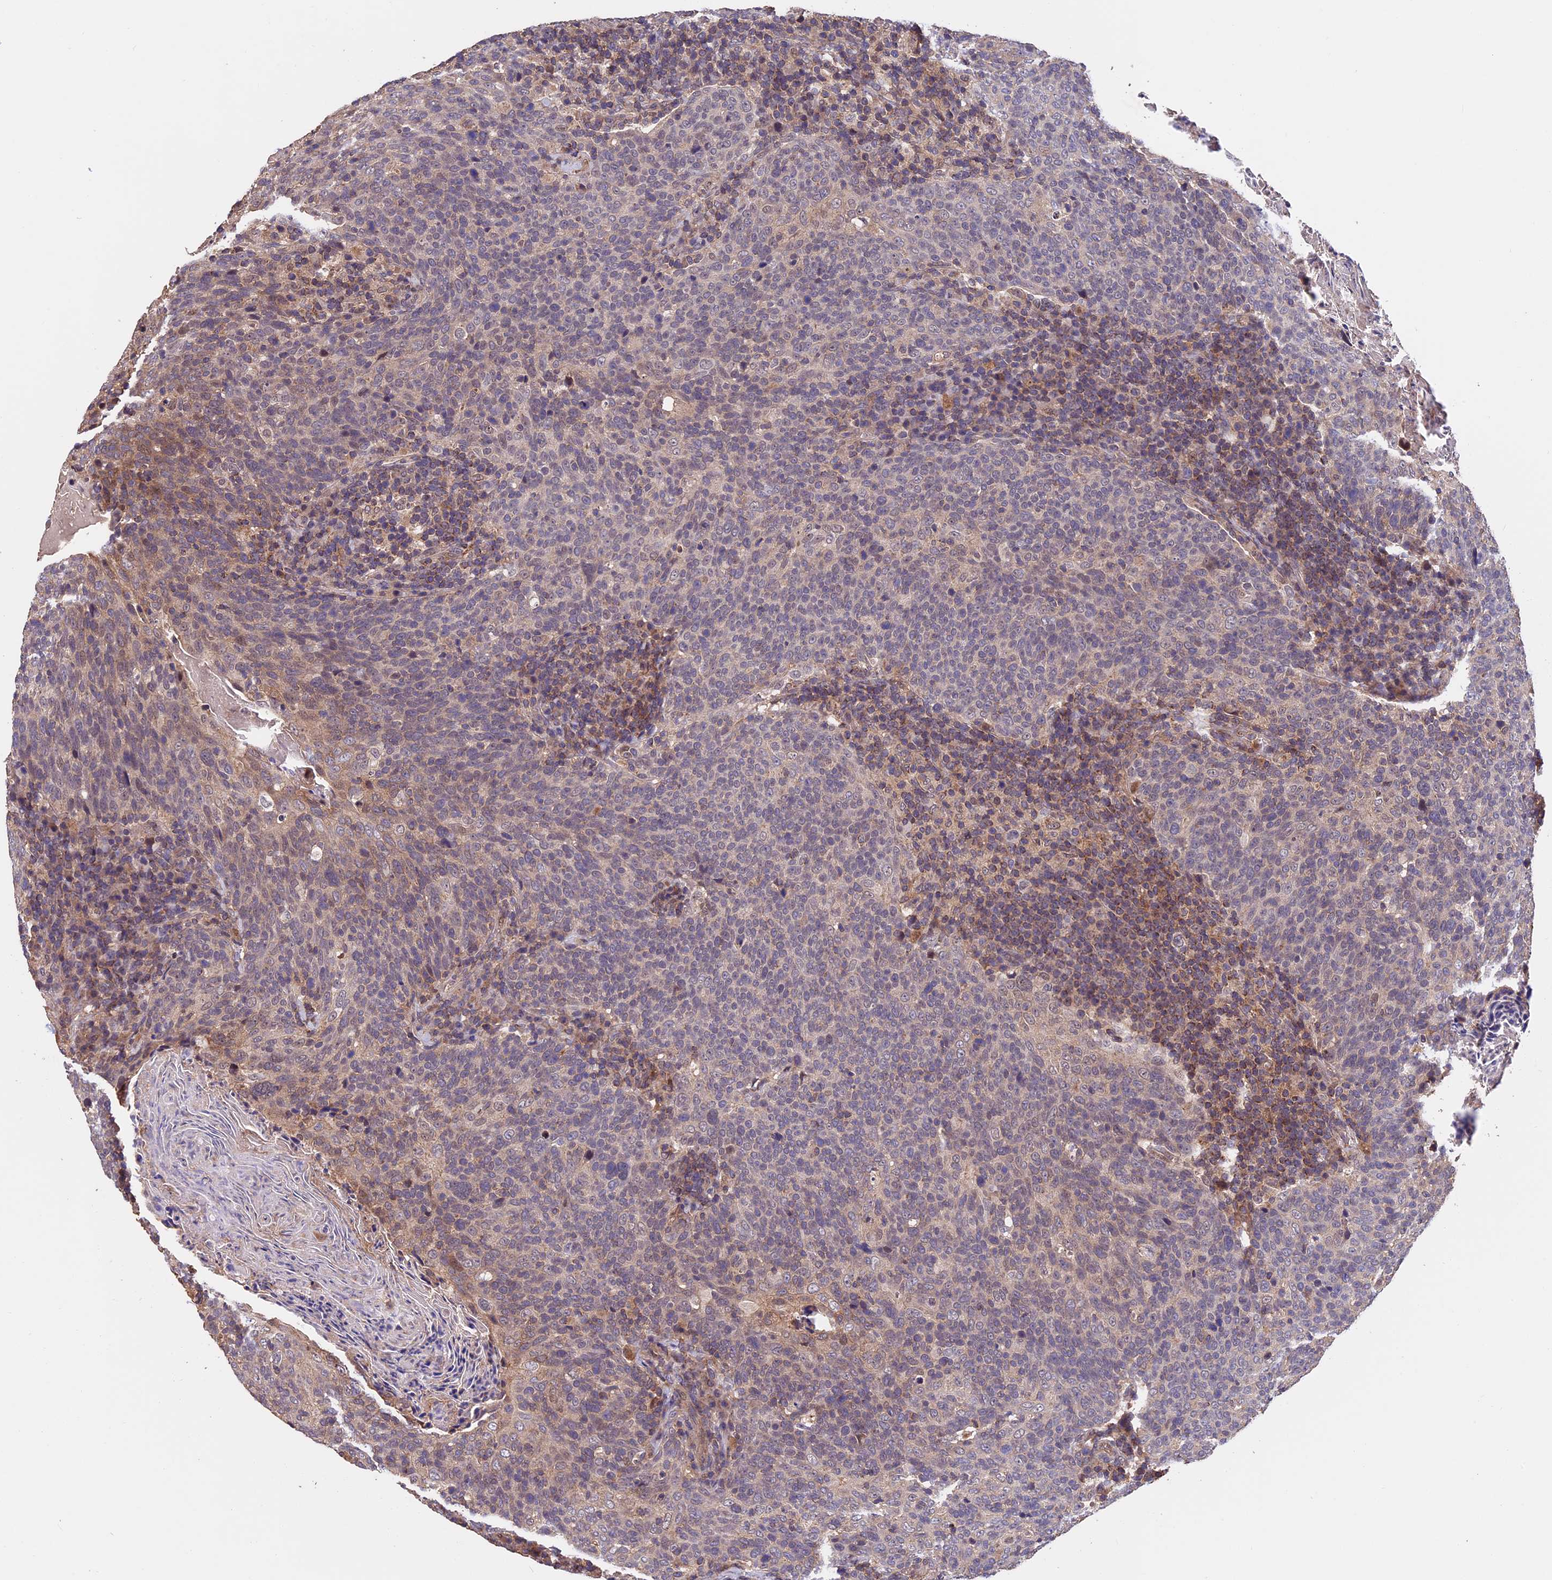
{"staining": {"intensity": "weak", "quantity": "25%-75%", "location": "cytoplasmic/membranous"}, "tissue": "head and neck cancer", "cell_type": "Tumor cells", "image_type": "cancer", "snomed": [{"axis": "morphology", "description": "Squamous cell carcinoma, NOS"}, {"axis": "morphology", "description": "Squamous cell carcinoma, metastatic, NOS"}, {"axis": "topography", "description": "Lymph node"}, {"axis": "topography", "description": "Head-Neck"}], "caption": "Brown immunohistochemical staining in head and neck squamous cell carcinoma exhibits weak cytoplasmic/membranous positivity in approximately 25%-75% of tumor cells.", "gene": "PKD2L2", "patient": {"sex": "male", "age": 62}}